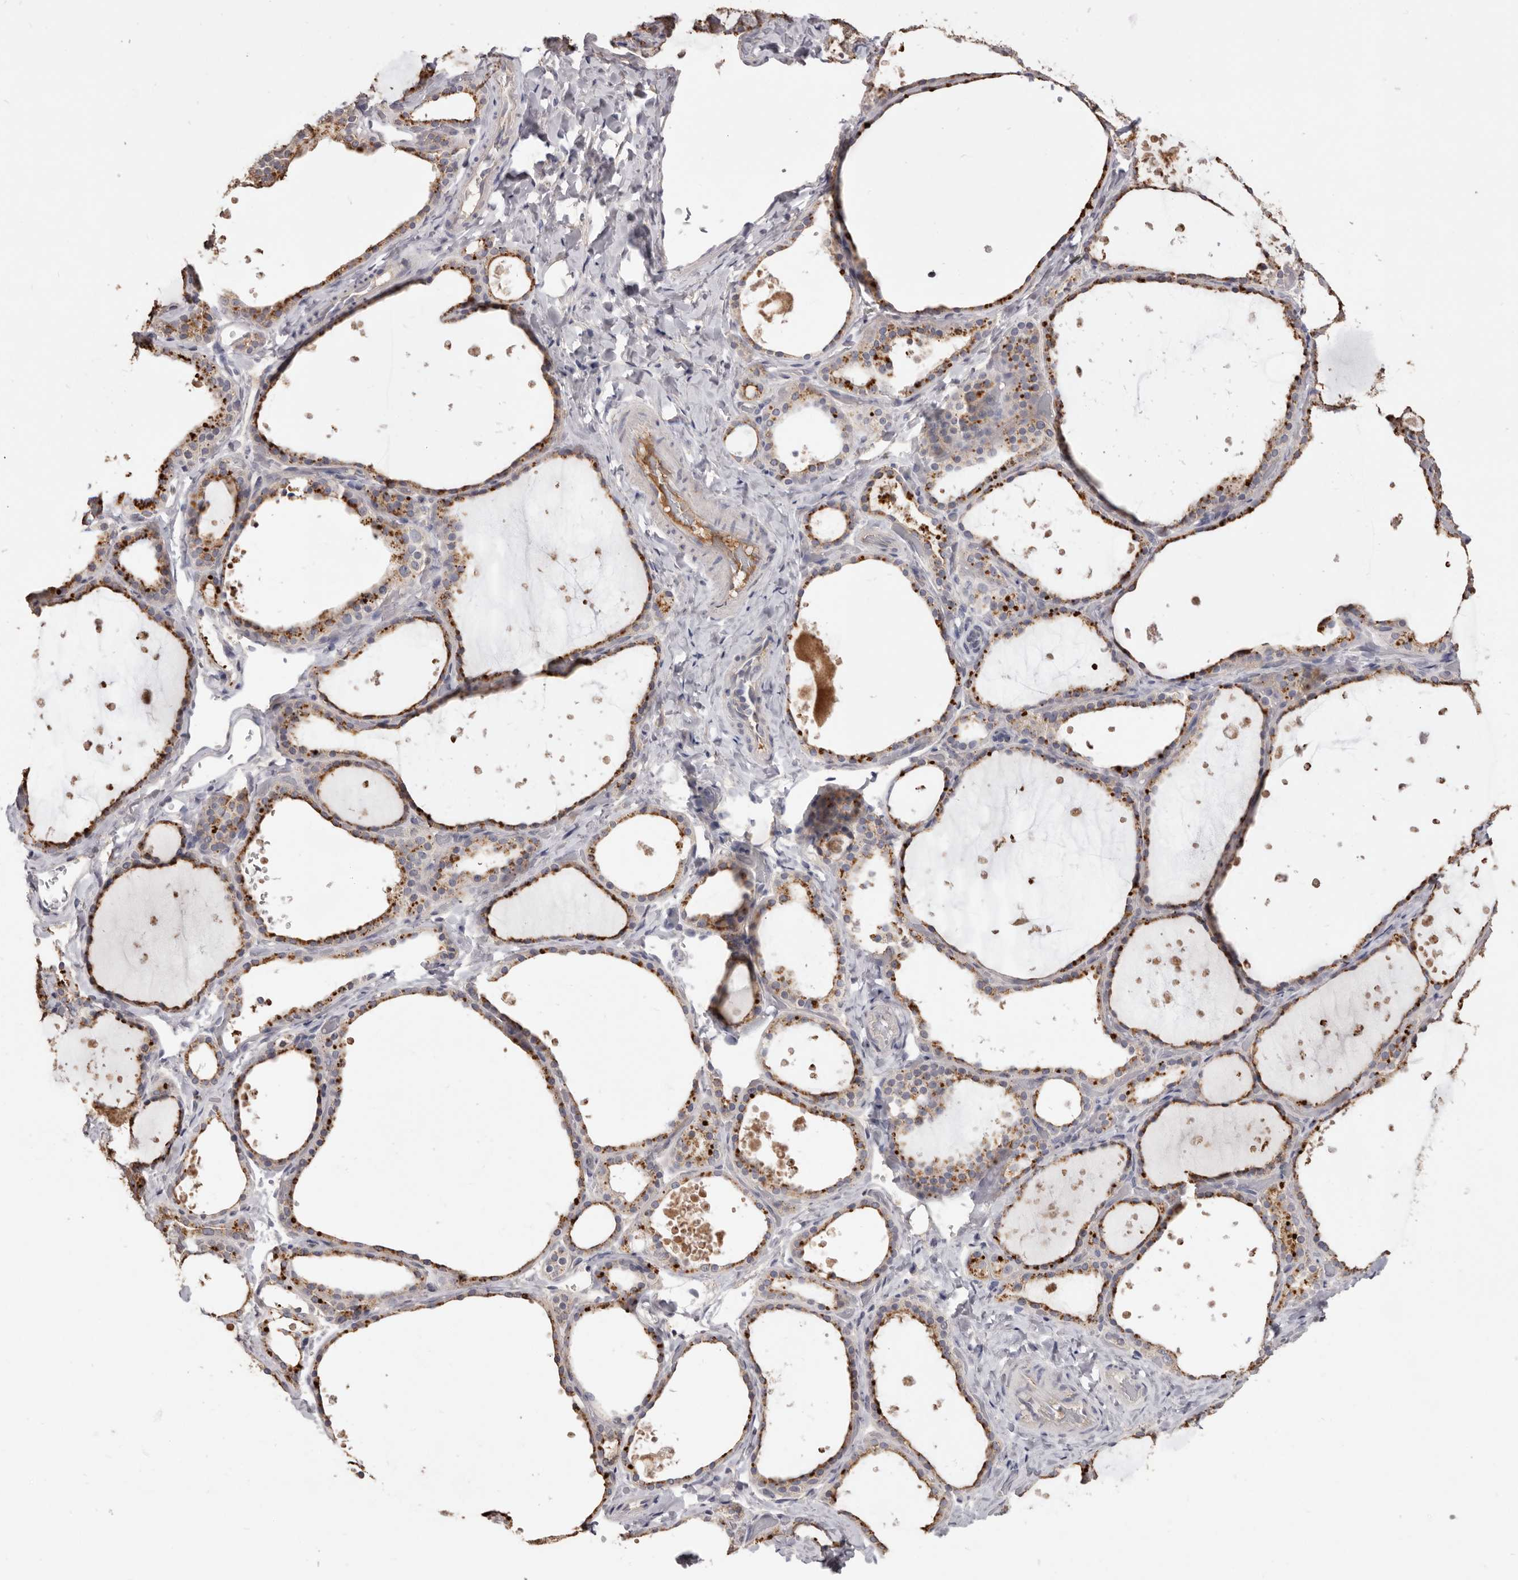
{"staining": {"intensity": "strong", "quantity": ">75%", "location": "cytoplasmic/membranous"}, "tissue": "thyroid gland", "cell_type": "Glandular cells", "image_type": "normal", "snomed": [{"axis": "morphology", "description": "Normal tissue, NOS"}, {"axis": "topography", "description": "Thyroid gland"}], "caption": "Immunohistochemical staining of unremarkable thyroid gland shows >75% levels of strong cytoplasmic/membranous protein positivity in approximately >75% of glandular cells. The staining is performed using DAB brown chromogen to label protein expression. The nuclei are counter-stained blue using hematoxylin.", "gene": "HCAR2", "patient": {"sex": "female", "age": 44}}